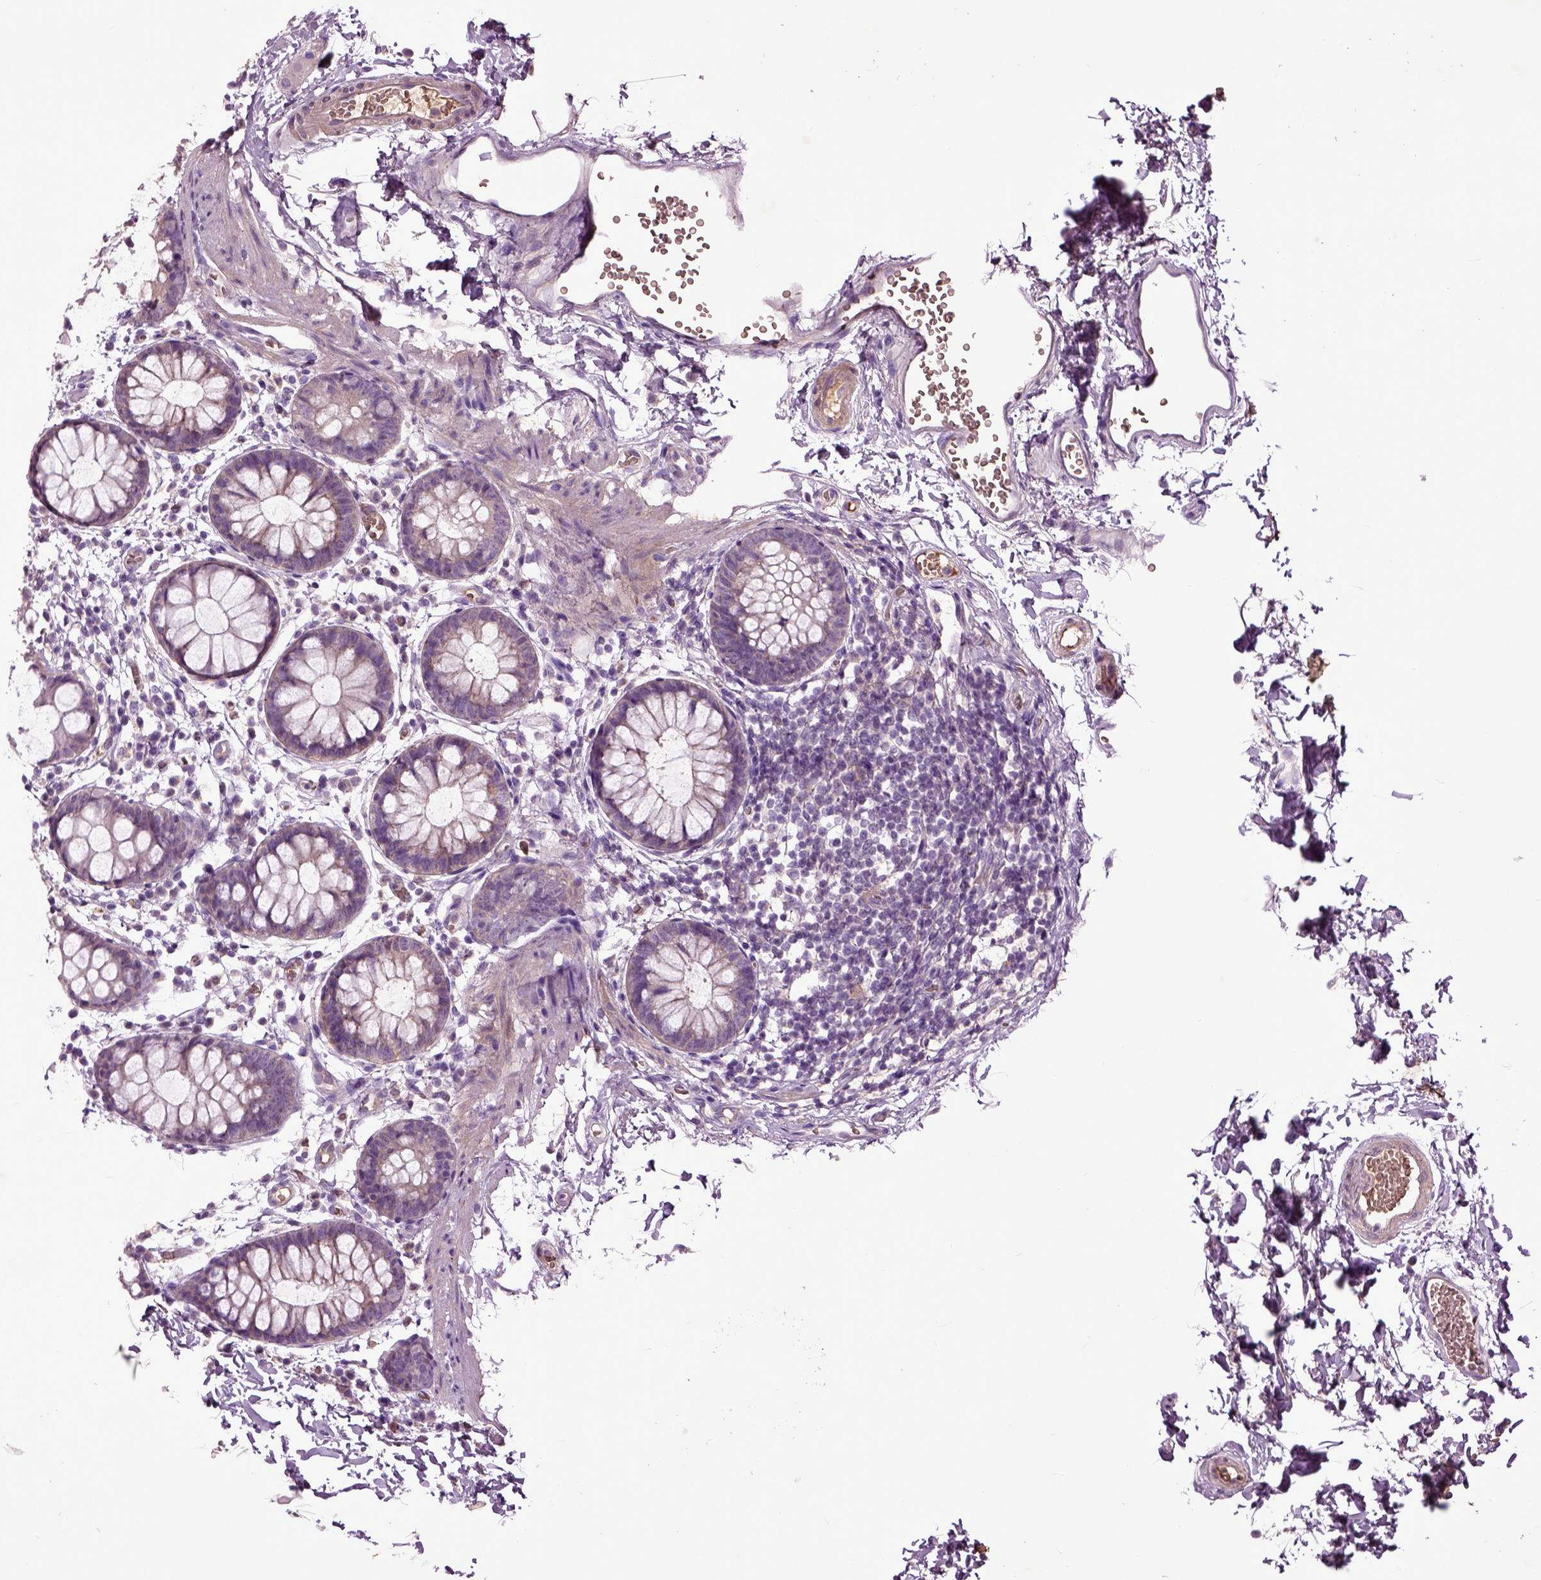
{"staining": {"intensity": "weak", "quantity": "<25%", "location": "cytoplasmic/membranous"}, "tissue": "rectum", "cell_type": "Glandular cells", "image_type": "normal", "snomed": [{"axis": "morphology", "description": "Normal tissue, NOS"}, {"axis": "topography", "description": "Rectum"}], "caption": "IHC of benign human rectum displays no positivity in glandular cells. The staining was performed using DAB (3,3'-diaminobenzidine) to visualize the protein expression in brown, while the nuclei were stained in blue with hematoxylin (Magnification: 20x).", "gene": "SPON1", "patient": {"sex": "male", "age": 57}}